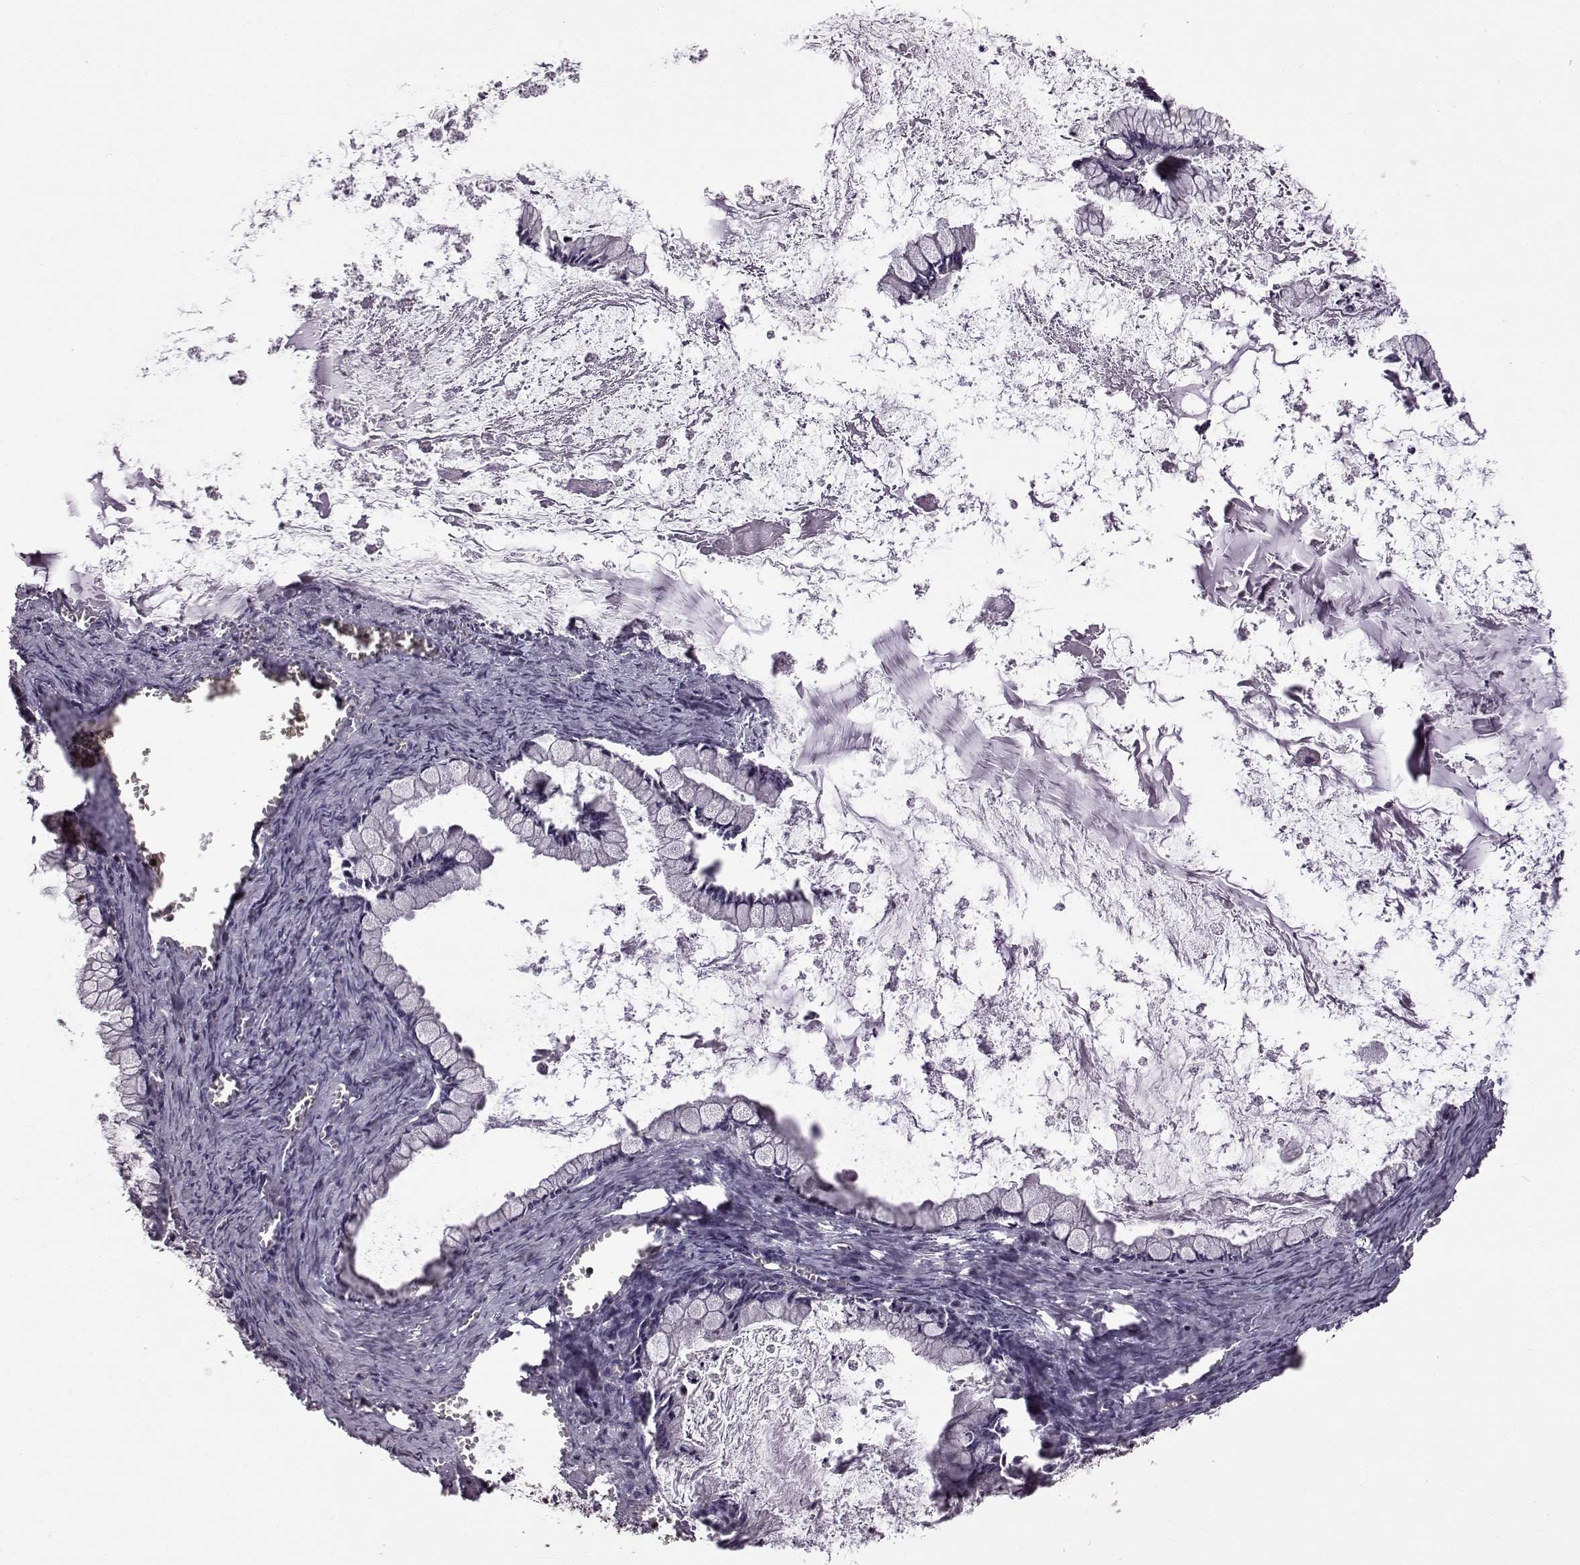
{"staining": {"intensity": "negative", "quantity": "none", "location": "none"}, "tissue": "ovarian cancer", "cell_type": "Tumor cells", "image_type": "cancer", "snomed": [{"axis": "morphology", "description": "Cystadenocarcinoma, mucinous, NOS"}, {"axis": "topography", "description": "Ovary"}], "caption": "Ovarian cancer was stained to show a protein in brown. There is no significant staining in tumor cells.", "gene": "DOK2", "patient": {"sex": "female", "age": 67}}